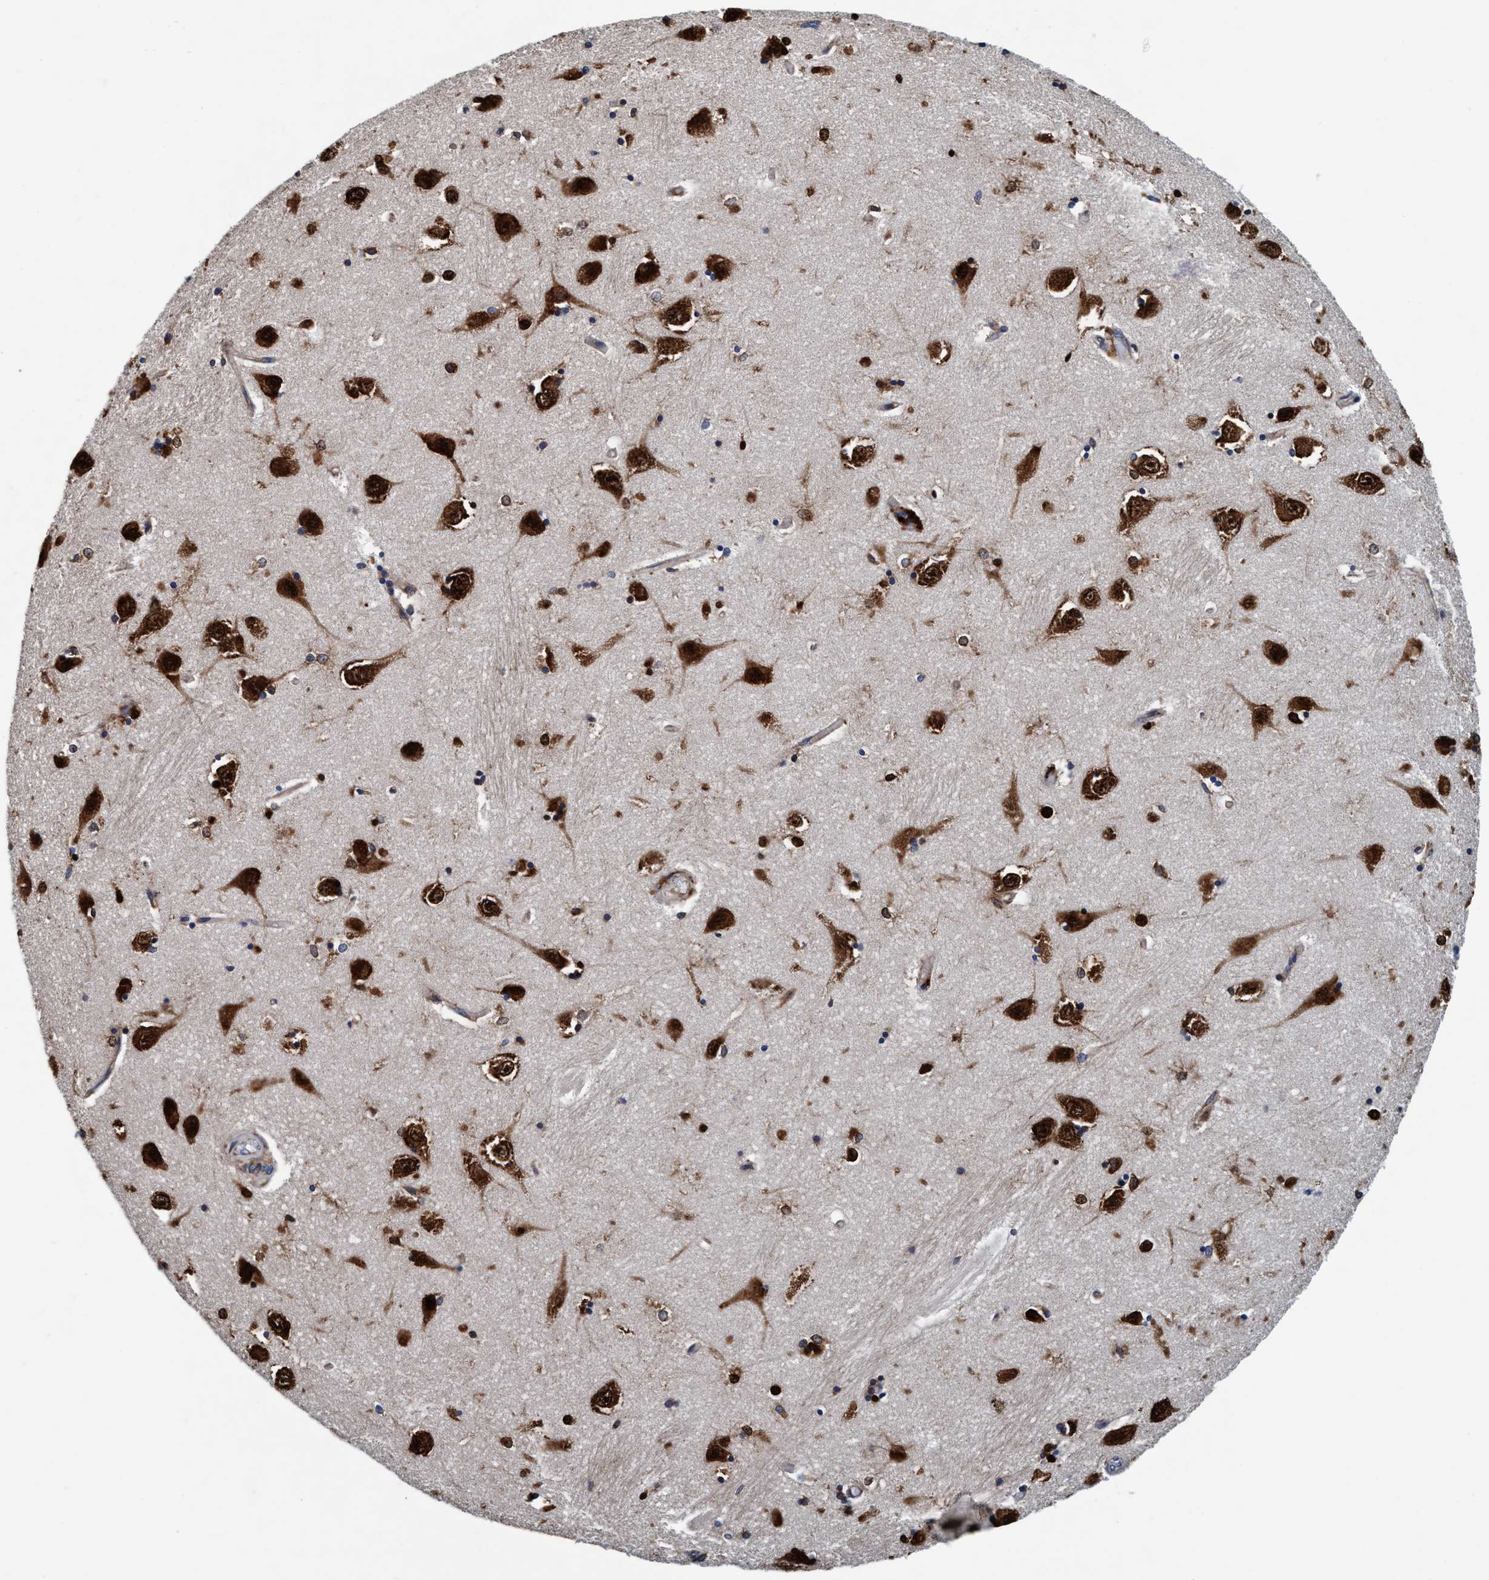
{"staining": {"intensity": "strong", "quantity": "<25%", "location": "cytoplasmic/membranous,nuclear"}, "tissue": "hippocampus", "cell_type": "Glial cells", "image_type": "normal", "snomed": [{"axis": "morphology", "description": "Normal tissue, NOS"}, {"axis": "topography", "description": "Hippocampus"}], "caption": "Immunohistochemical staining of unremarkable human hippocampus shows strong cytoplasmic/membranous,nuclear protein expression in about <25% of glial cells.", "gene": "ENDOG", "patient": {"sex": "male", "age": 45}}